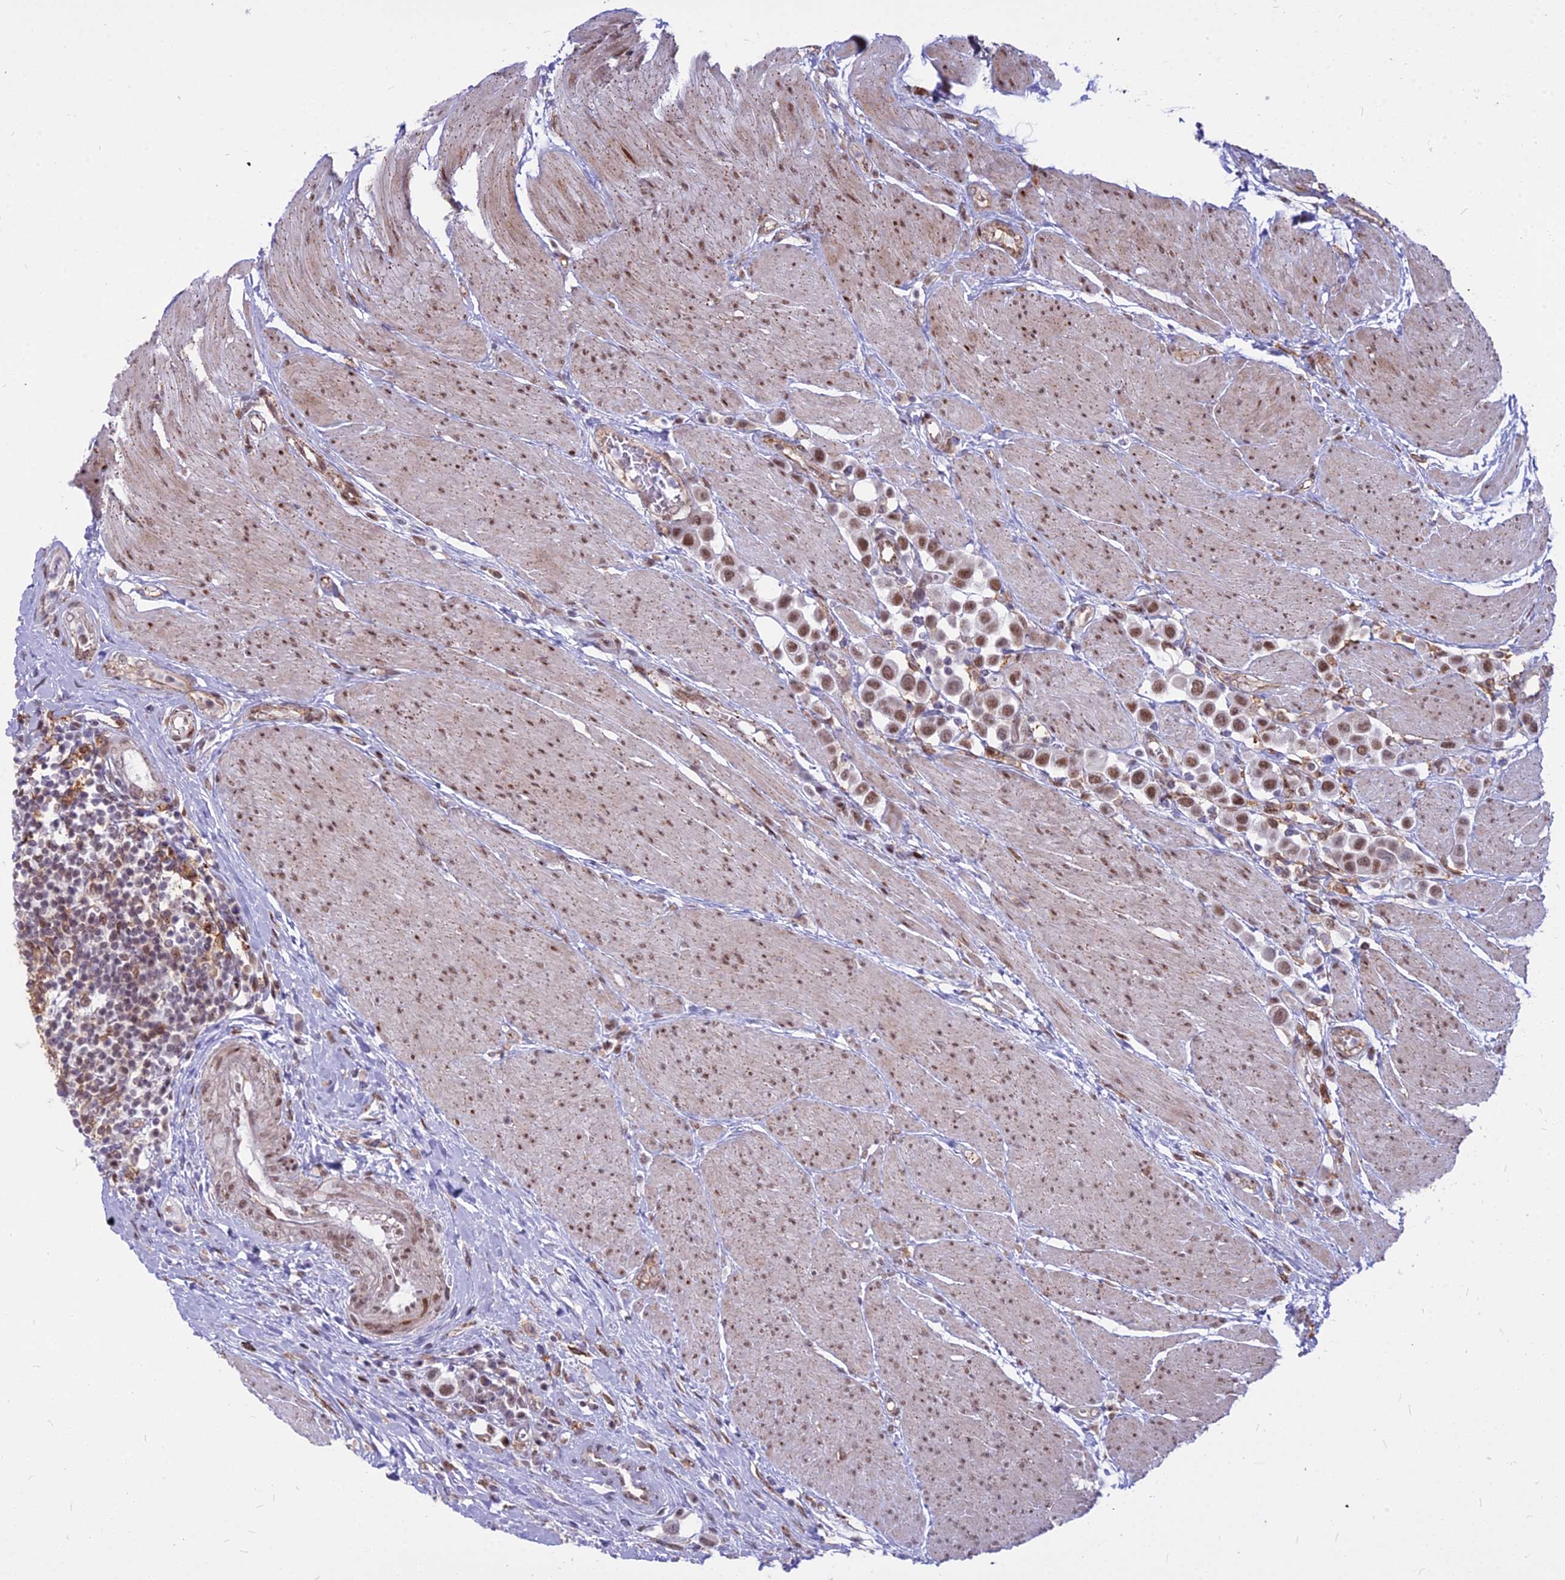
{"staining": {"intensity": "moderate", "quantity": ">75%", "location": "nuclear"}, "tissue": "urothelial cancer", "cell_type": "Tumor cells", "image_type": "cancer", "snomed": [{"axis": "morphology", "description": "Urothelial carcinoma, High grade"}, {"axis": "topography", "description": "Urinary bladder"}], "caption": "A brown stain labels moderate nuclear expression of a protein in human urothelial cancer tumor cells.", "gene": "ALG10", "patient": {"sex": "male", "age": 50}}